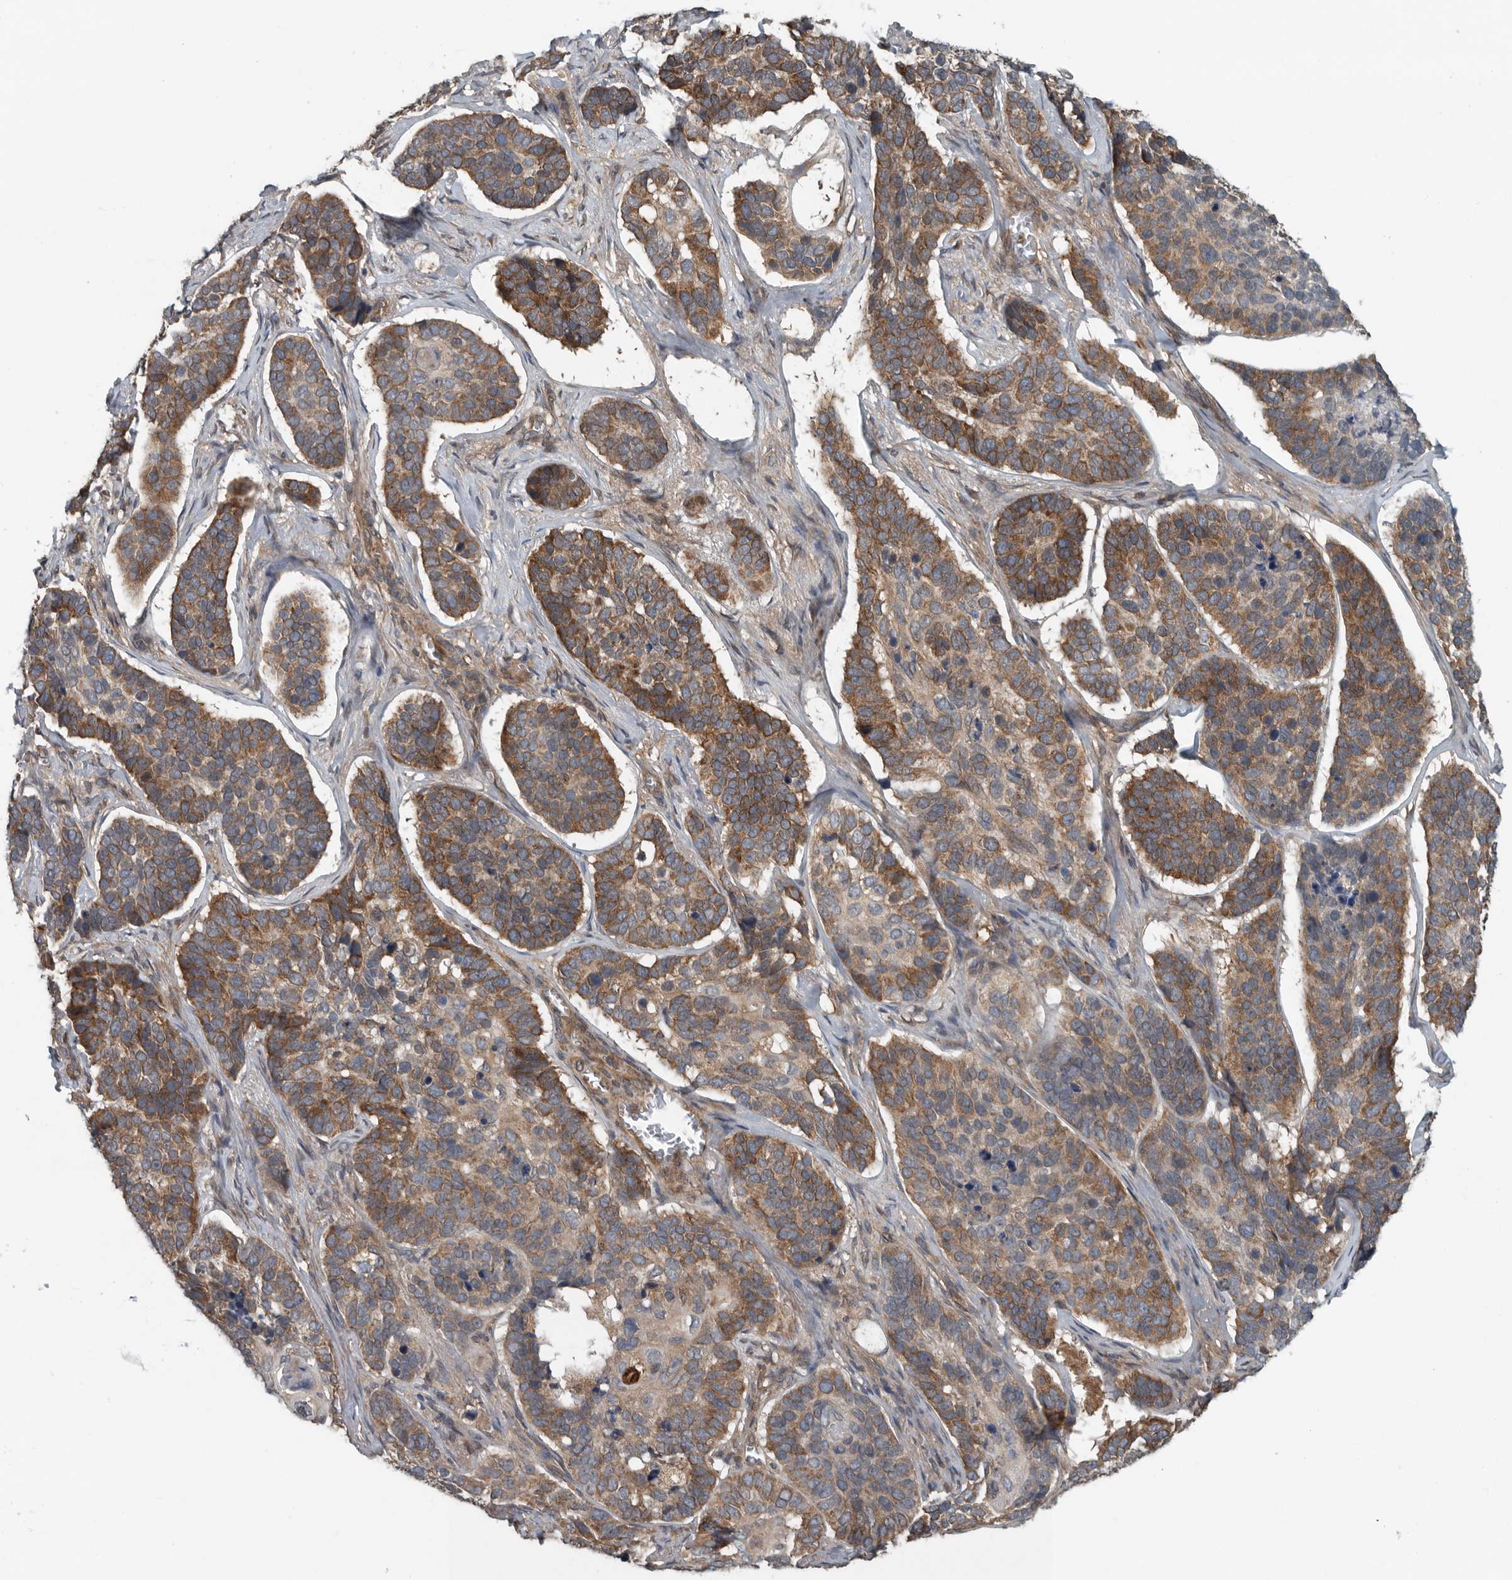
{"staining": {"intensity": "moderate", "quantity": ">75%", "location": "cytoplasmic/membranous"}, "tissue": "skin cancer", "cell_type": "Tumor cells", "image_type": "cancer", "snomed": [{"axis": "morphology", "description": "Basal cell carcinoma"}, {"axis": "topography", "description": "Skin"}], "caption": "A histopathology image showing moderate cytoplasmic/membranous expression in approximately >75% of tumor cells in skin cancer (basal cell carcinoma), as visualized by brown immunohistochemical staining.", "gene": "AMFR", "patient": {"sex": "male", "age": 62}}